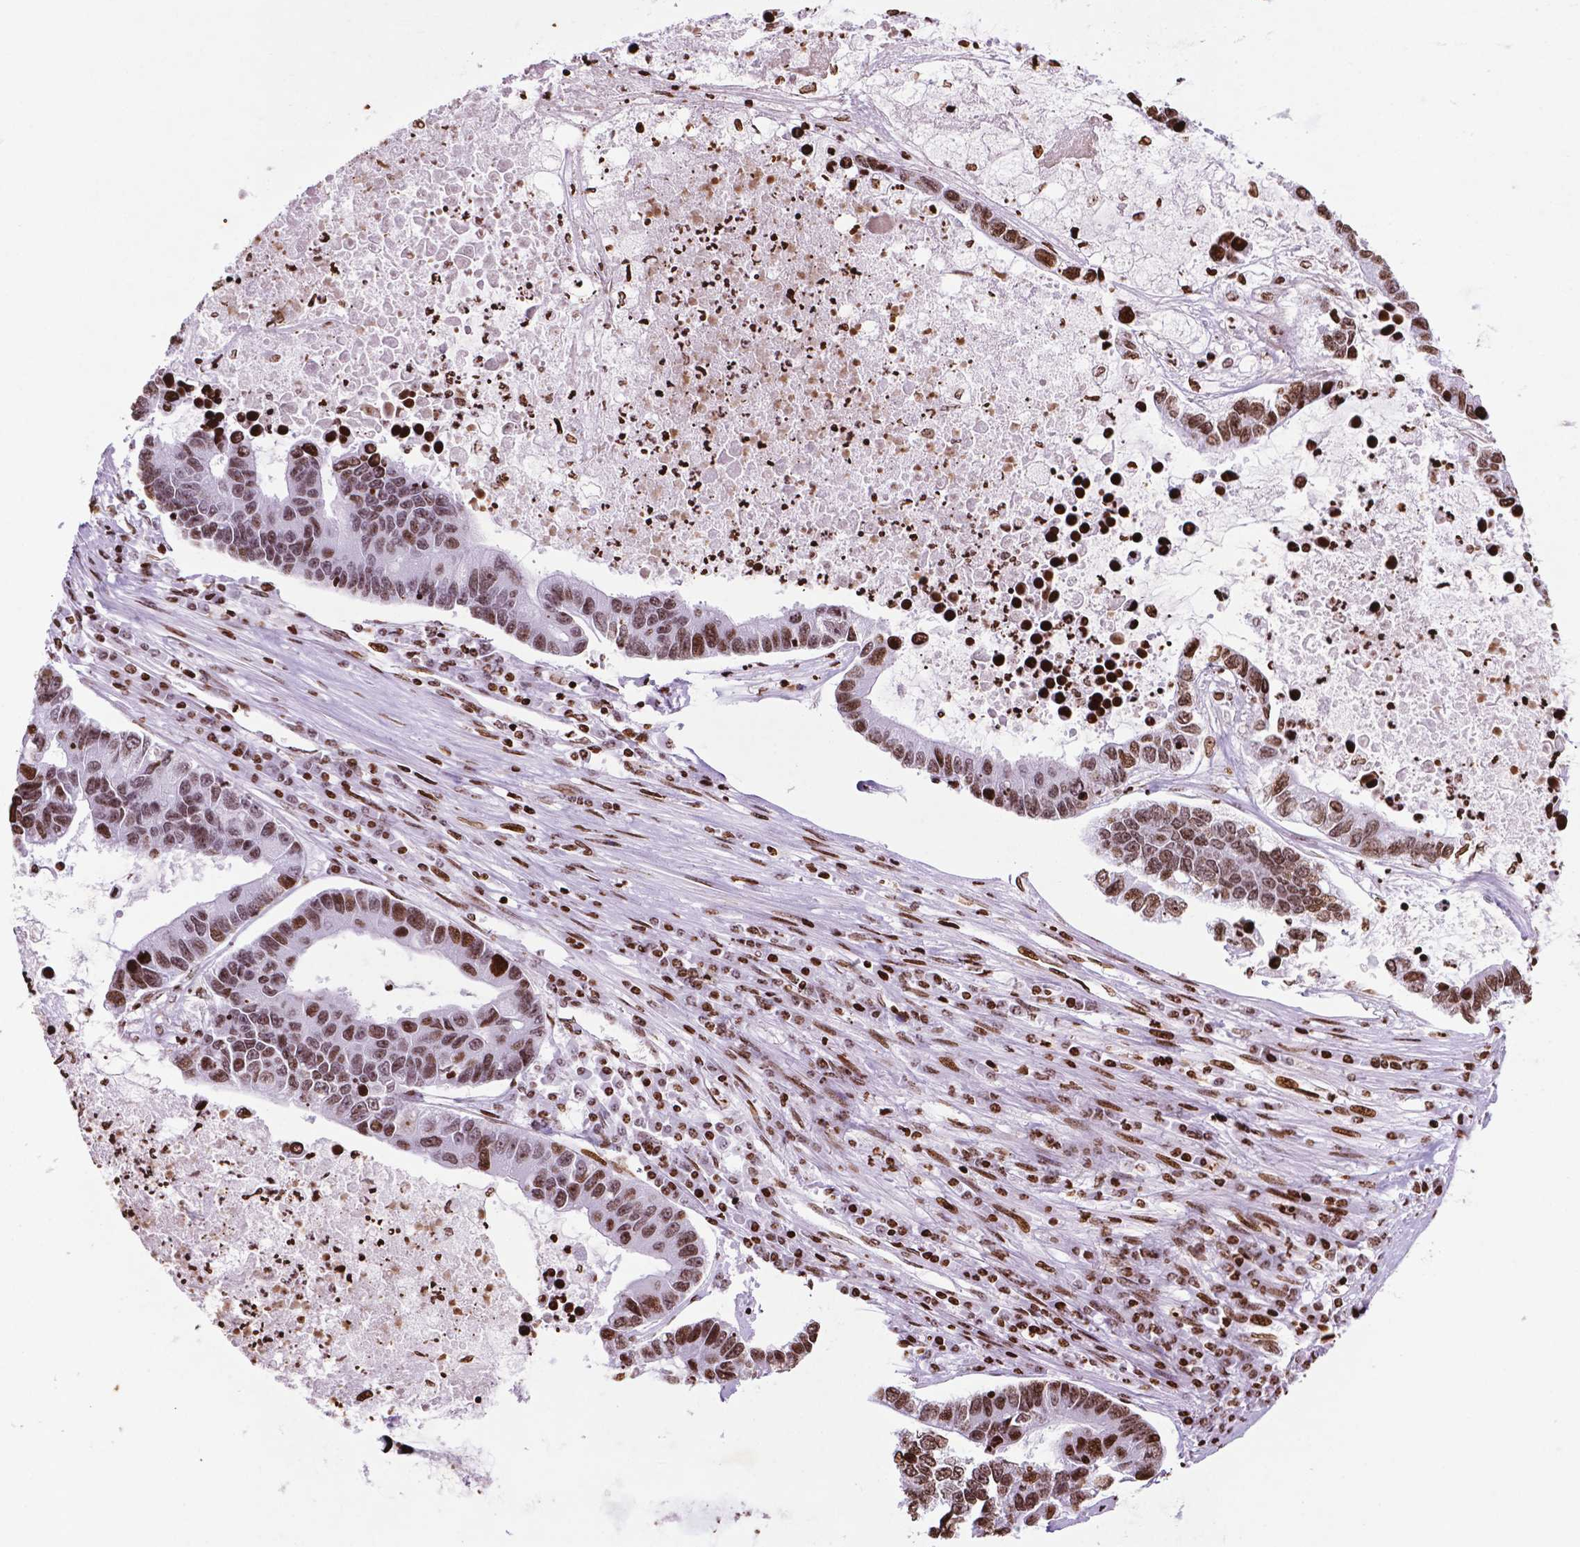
{"staining": {"intensity": "moderate", "quantity": ">75%", "location": "nuclear"}, "tissue": "lung cancer", "cell_type": "Tumor cells", "image_type": "cancer", "snomed": [{"axis": "morphology", "description": "Adenocarcinoma, NOS"}, {"axis": "topography", "description": "Bronchus"}, {"axis": "topography", "description": "Lung"}], "caption": "A medium amount of moderate nuclear staining is appreciated in about >75% of tumor cells in lung cancer (adenocarcinoma) tissue.", "gene": "TMEM250", "patient": {"sex": "female", "age": 51}}